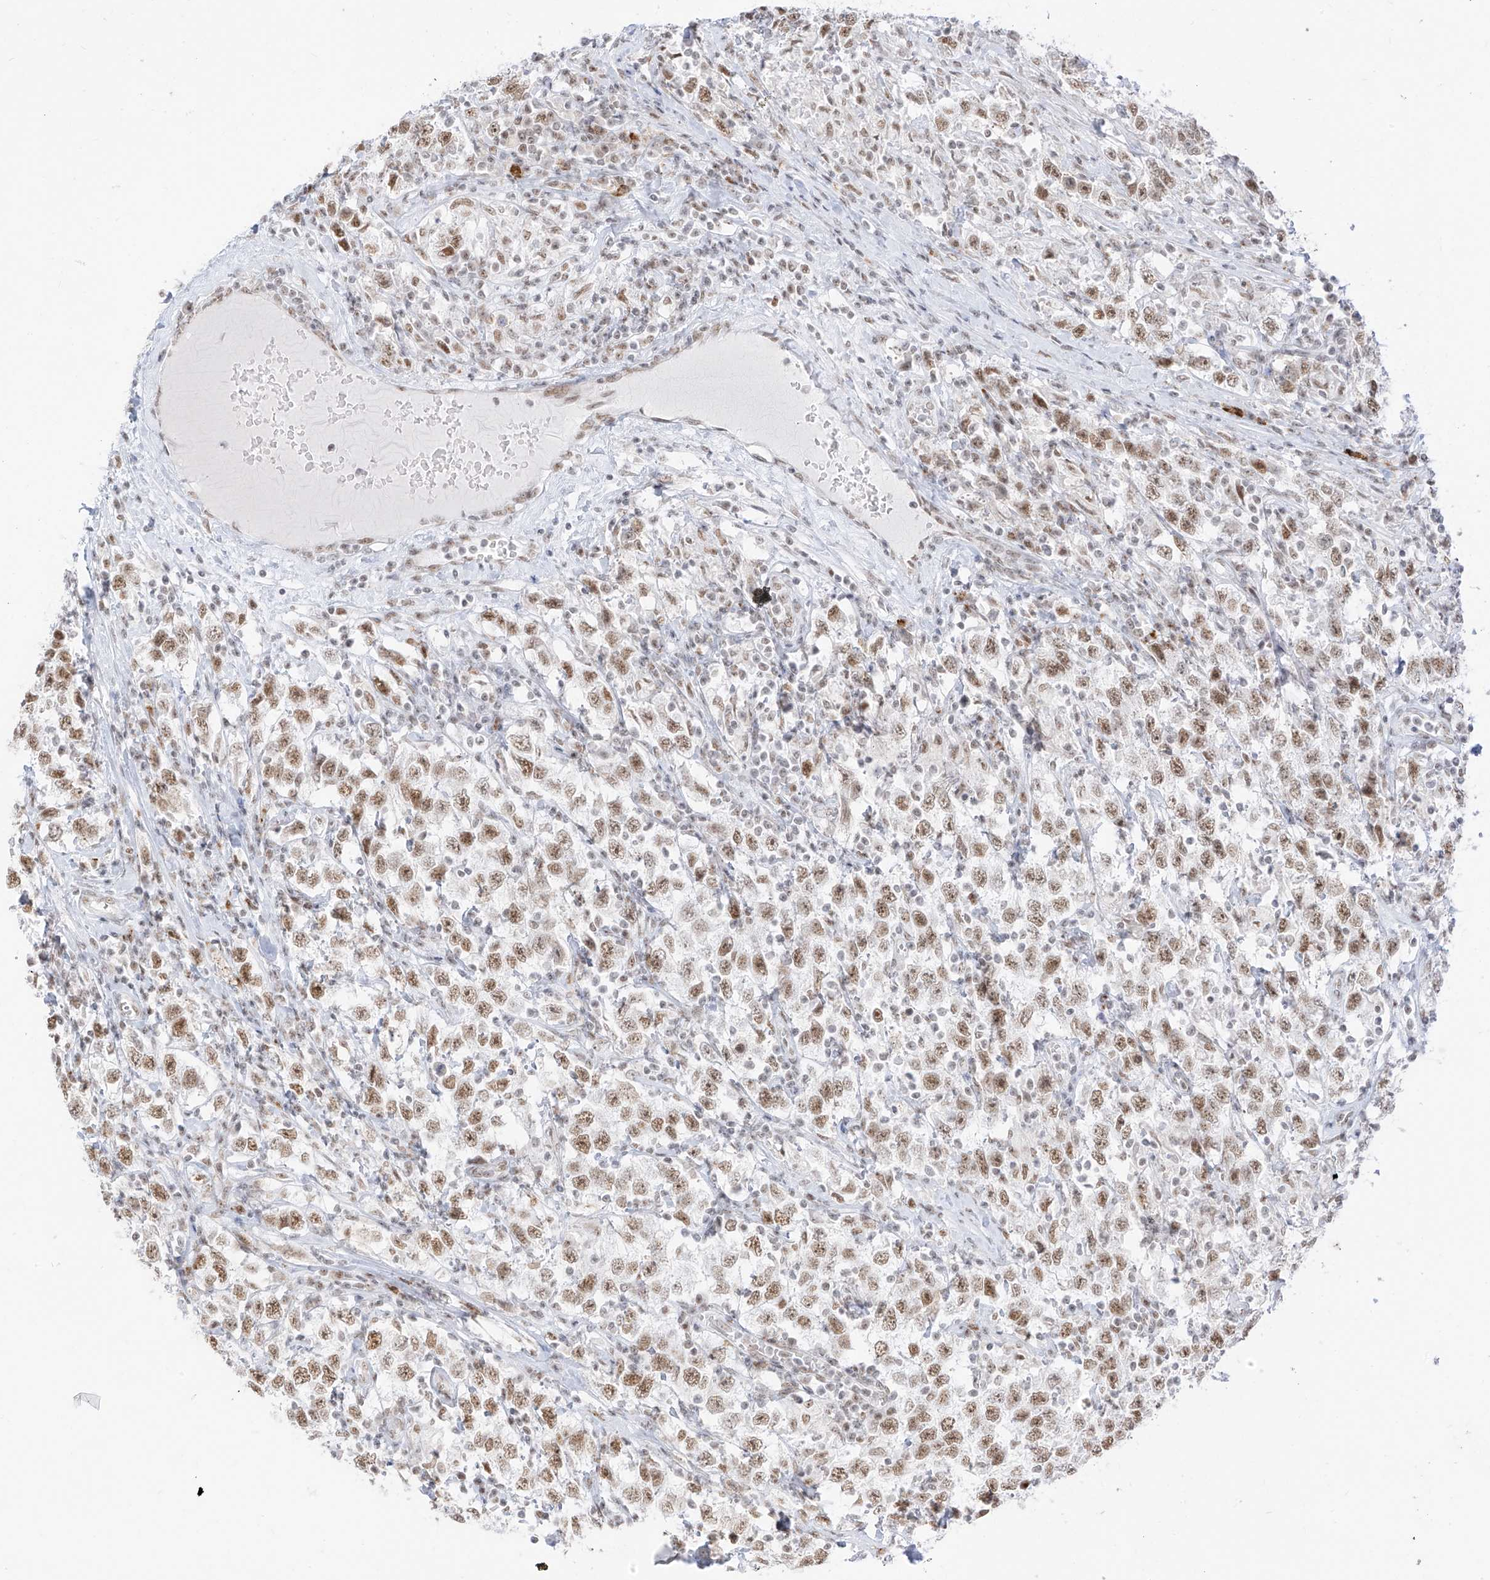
{"staining": {"intensity": "moderate", "quantity": ">75%", "location": "nuclear"}, "tissue": "testis cancer", "cell_type": "Tumor cells", "image_type": "cancer", "snomed": [{"axis": "morphology", "description": "Seminoma, NOS"}, {"axis": "topography", "description": "Testis"}], "caption": "Immunohistochemical staining of human testis seminoma reveals medium levels of moderate nuclear protein staining in approximately >75% of tumor cells.", "gene": "SUPT5H", "patient": {"sex": "male", "age": 41}}